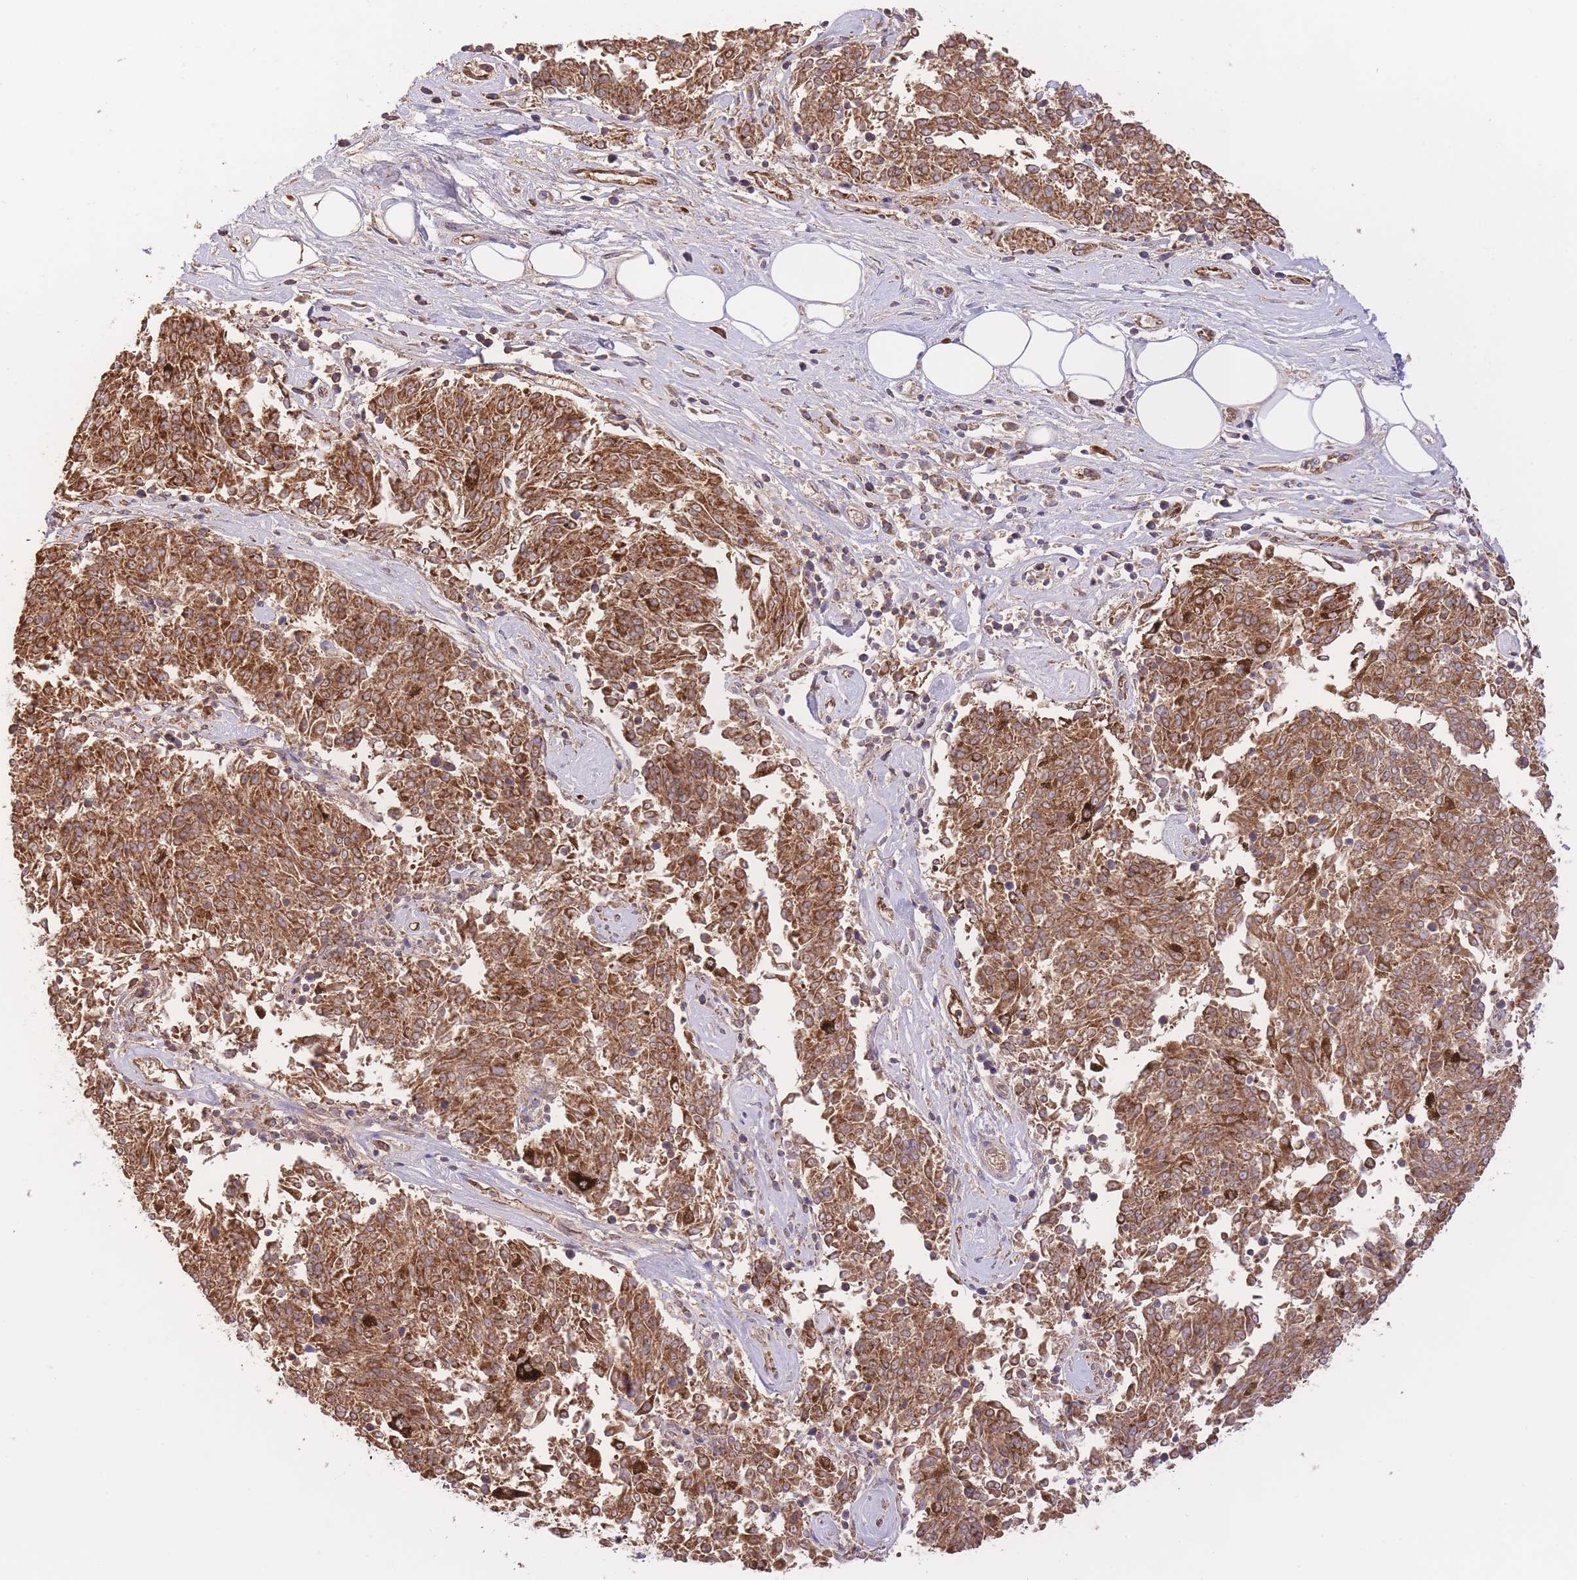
{"staining": {"intensity": "strong", "quantity": ">75%", "location": "cytoplasmic/membranous"}, "tissue": "melanoma", "cell_type": "Tumor cells", "image_type": "cancer", "snomed": [{"axis": "morphology", "description": "Malignant melanoma, NOS"}, {"axis": "topography", "description": "Skin"}], "caption": "Brown immunohistochemical staining in human malignant melanoma shows strong cytoplasmic/membranous expression in approximately >75% of tumor cells. (DAB (3,3'-diaminobenzidine) IHC, brown staining for protein, blue staining for nuclei).", "gene": "PREP", "patient": {"sex": "female", "age": 72}}